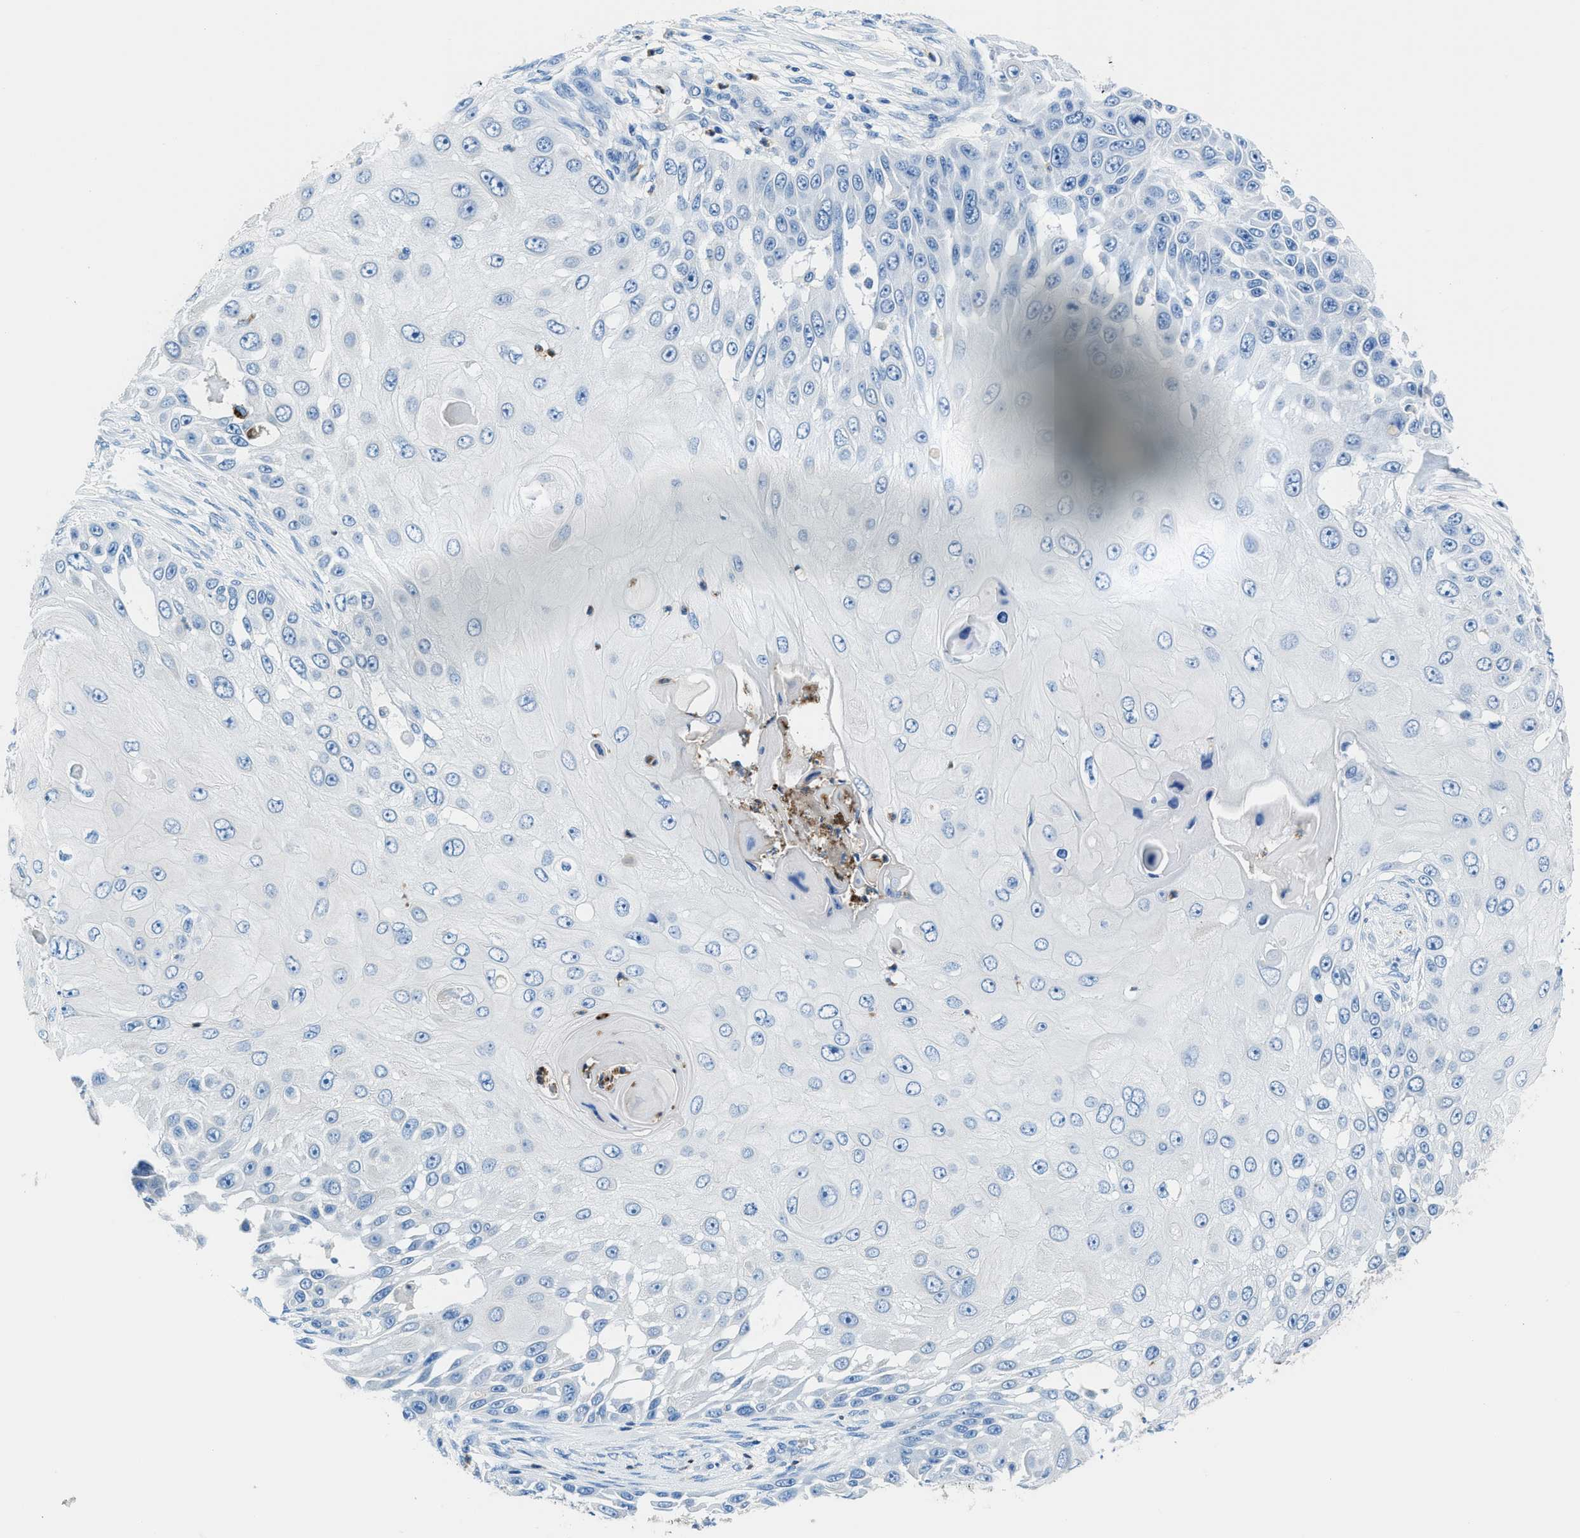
{"staining": {"intensity": "negative", "quantity": "none", "location": "none"}, "tissue": "skin cancer", "cell_type": "Tumor cells", "image_type": "cancer", "snomed": [{"axis": "morphology", "description": "Squamous cell carcinoma, NOS"}, {"axis": "topography", "description": "Skin"}], "caption": "Human skin cancer stained for a protein using immunohistochemistry (IHC) exhibits no expression in tumor cells.", "gene": "NEB", "patient": {"sex": "female", "age": 44}}